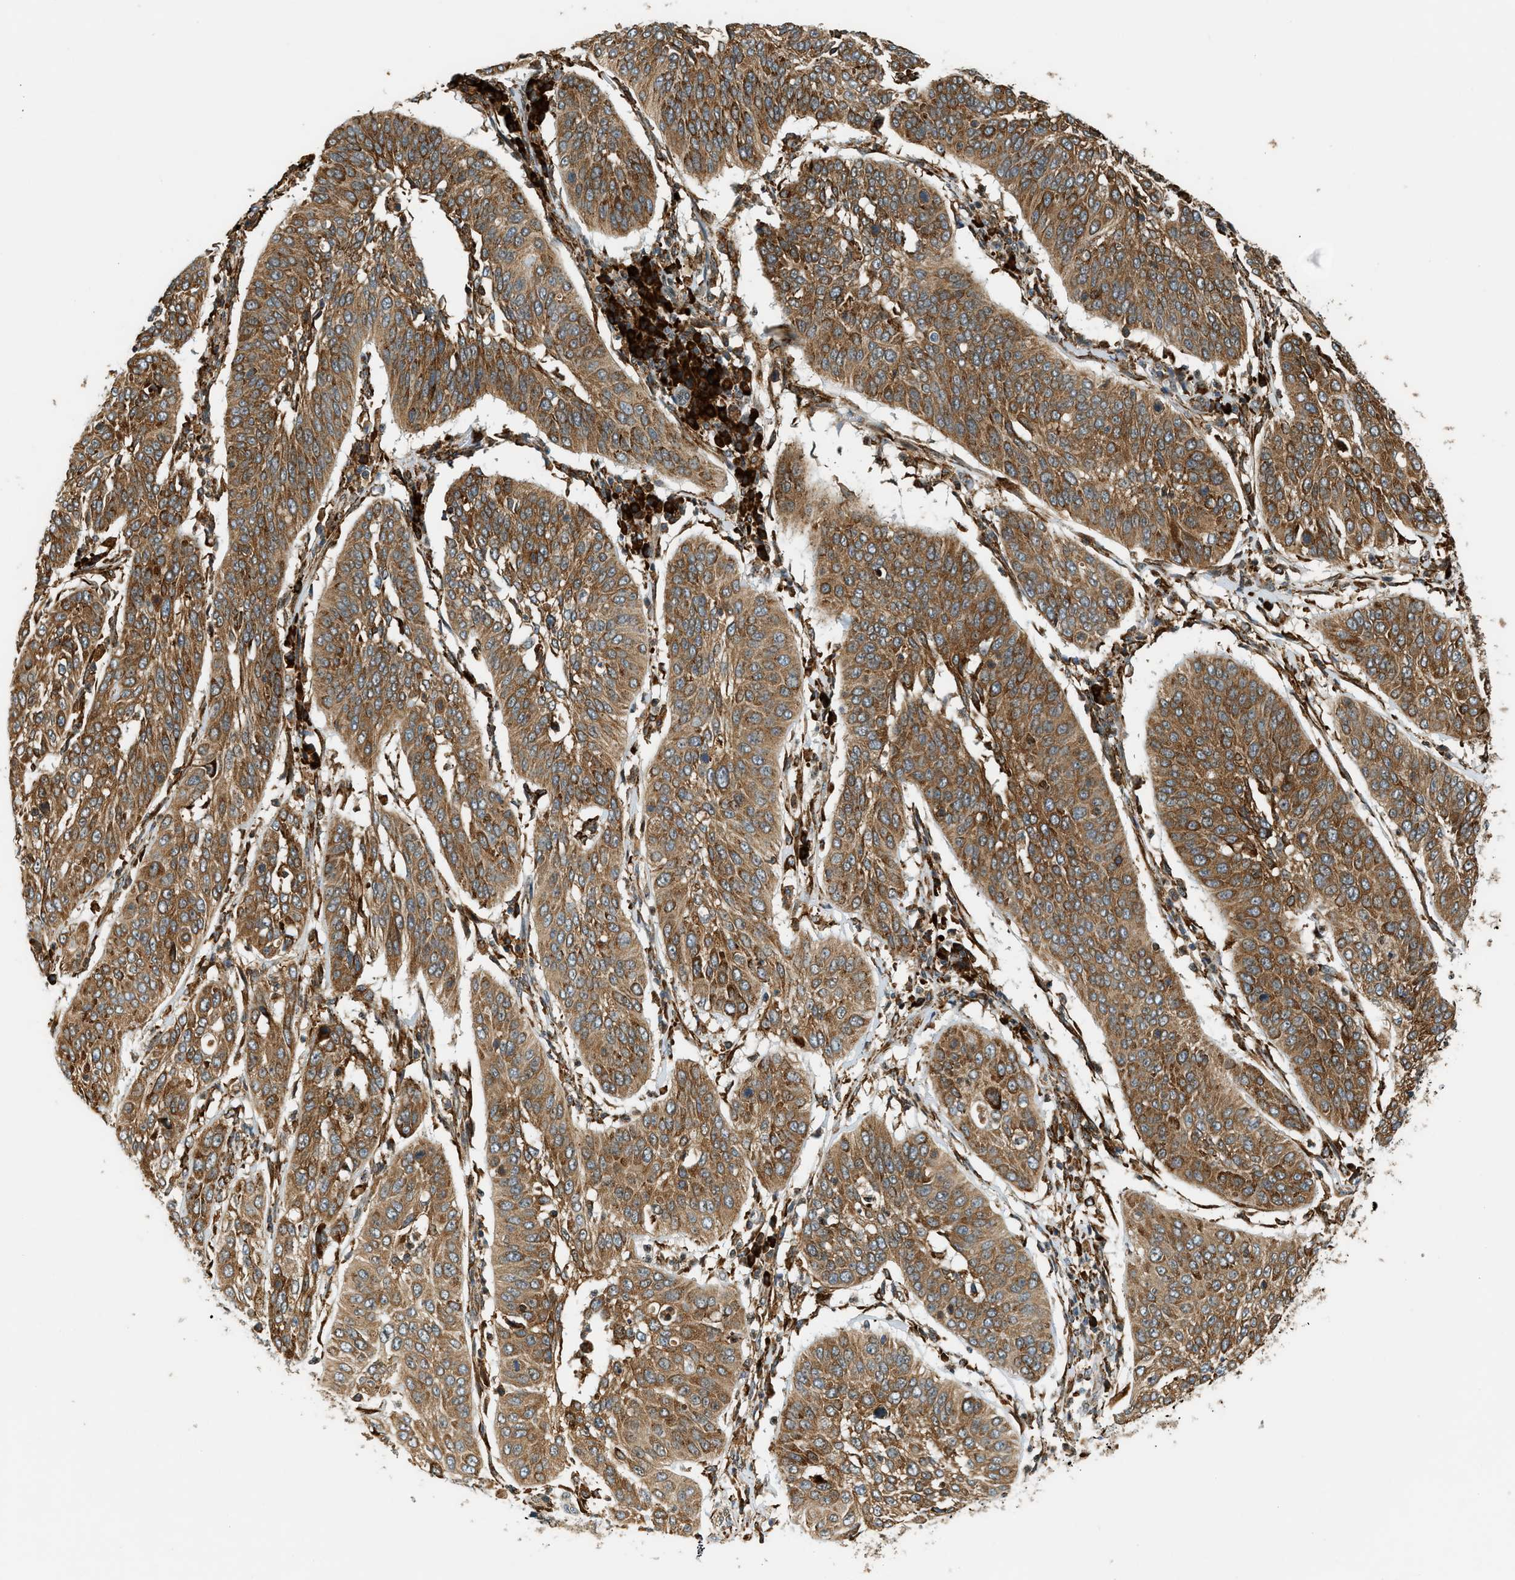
{"staining": {"intensity": "moderate", "quantity": ">75%", "location": "cytoplasmic/membranous"}, "tissue": "cervical cancer", "cell_type": "Tumor cells", "image_type": "cancer", "snomed": [{"axis": "morphology", "description": "Normal tissue, NOS"}, {"axis": "morphology", "description": "Squamous cell carcinoma, NOS"}, {"axis": "topography", "description": "Cervix"}], "caption": "Cervical squamous cell carcinoma stained for a protein demonstrates moderate cytoplasmic/membranous positivity in tumor cells.", "gene": "SEMA4D", "patient": {"sex": "female", "age": 39}}